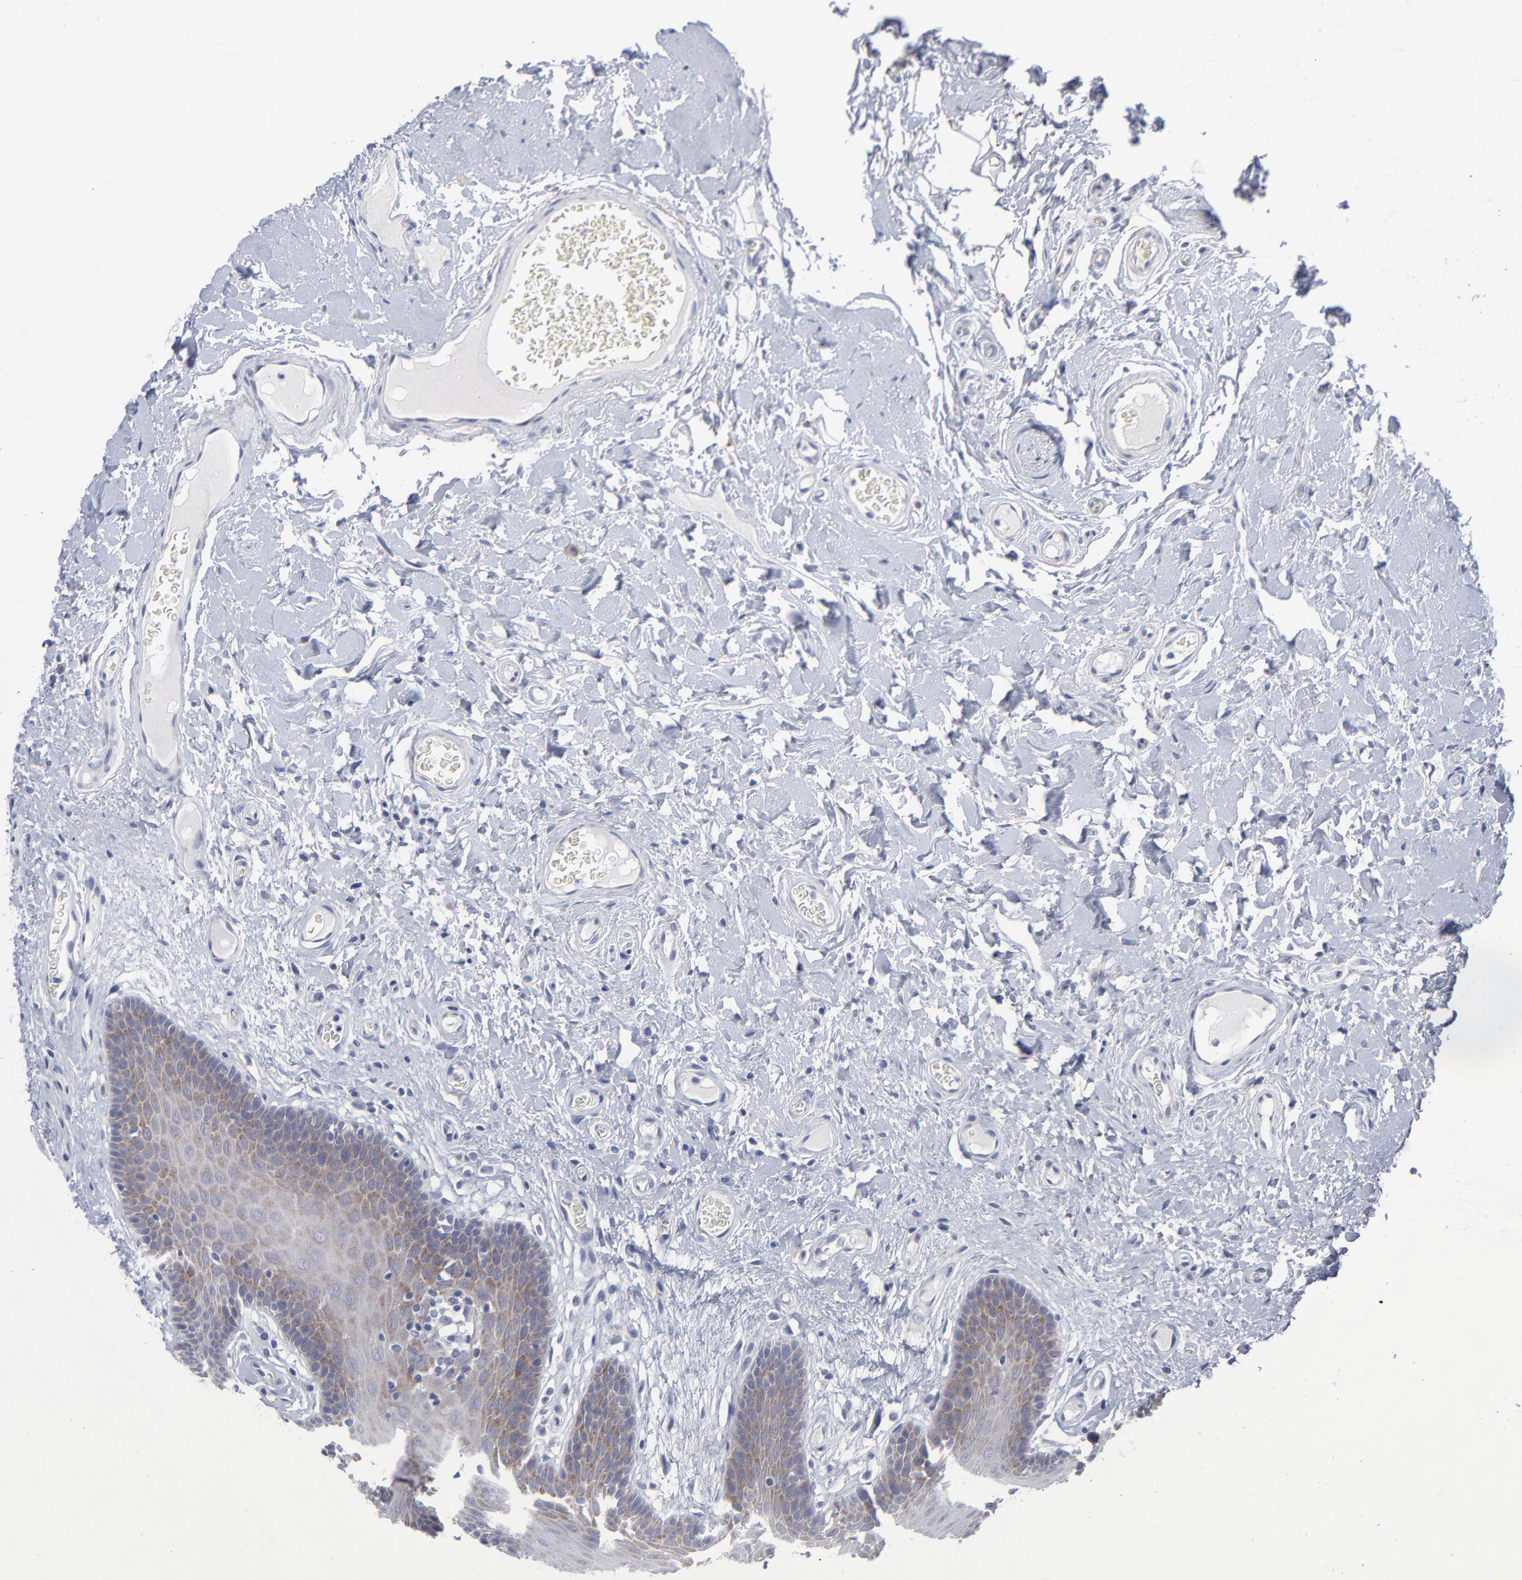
{"staining": {"intensity": "moderate", "quantity": "<25%", "location": "cytoplasmic/membranous"}, "tissue": "oral mucosa", "cell_type": "Squamous epithelial cells", "image_type": "normal", "snomed": [{"axis": "morphology", "description": "Normal tissue, NOS"}, {"axis": "morphology", "description": "Squamous cell carcinoma, NOS"}, {"axis": "topography", "description": "Skeletal muscle"}, {"axis": "topography", "description": "Oral tissue"}, {"axis": "topography", "description": "Head-Neck"}], "caption": "Immunohistochemistry (IHC) of benign human oral mucosa reveals low levels of moderate cytoplasmic/membranous positivity in about <25% of squamous epithelial cells. The staining was performed using DAB (3,3'-diaminobenzidine) to visualize the protein expression in brown, while the nuclei were stained in blue with hematoxylin (Magnification: 20x).", "gene": "RPS24", "patient": {"sex": "male", "age": 71}}